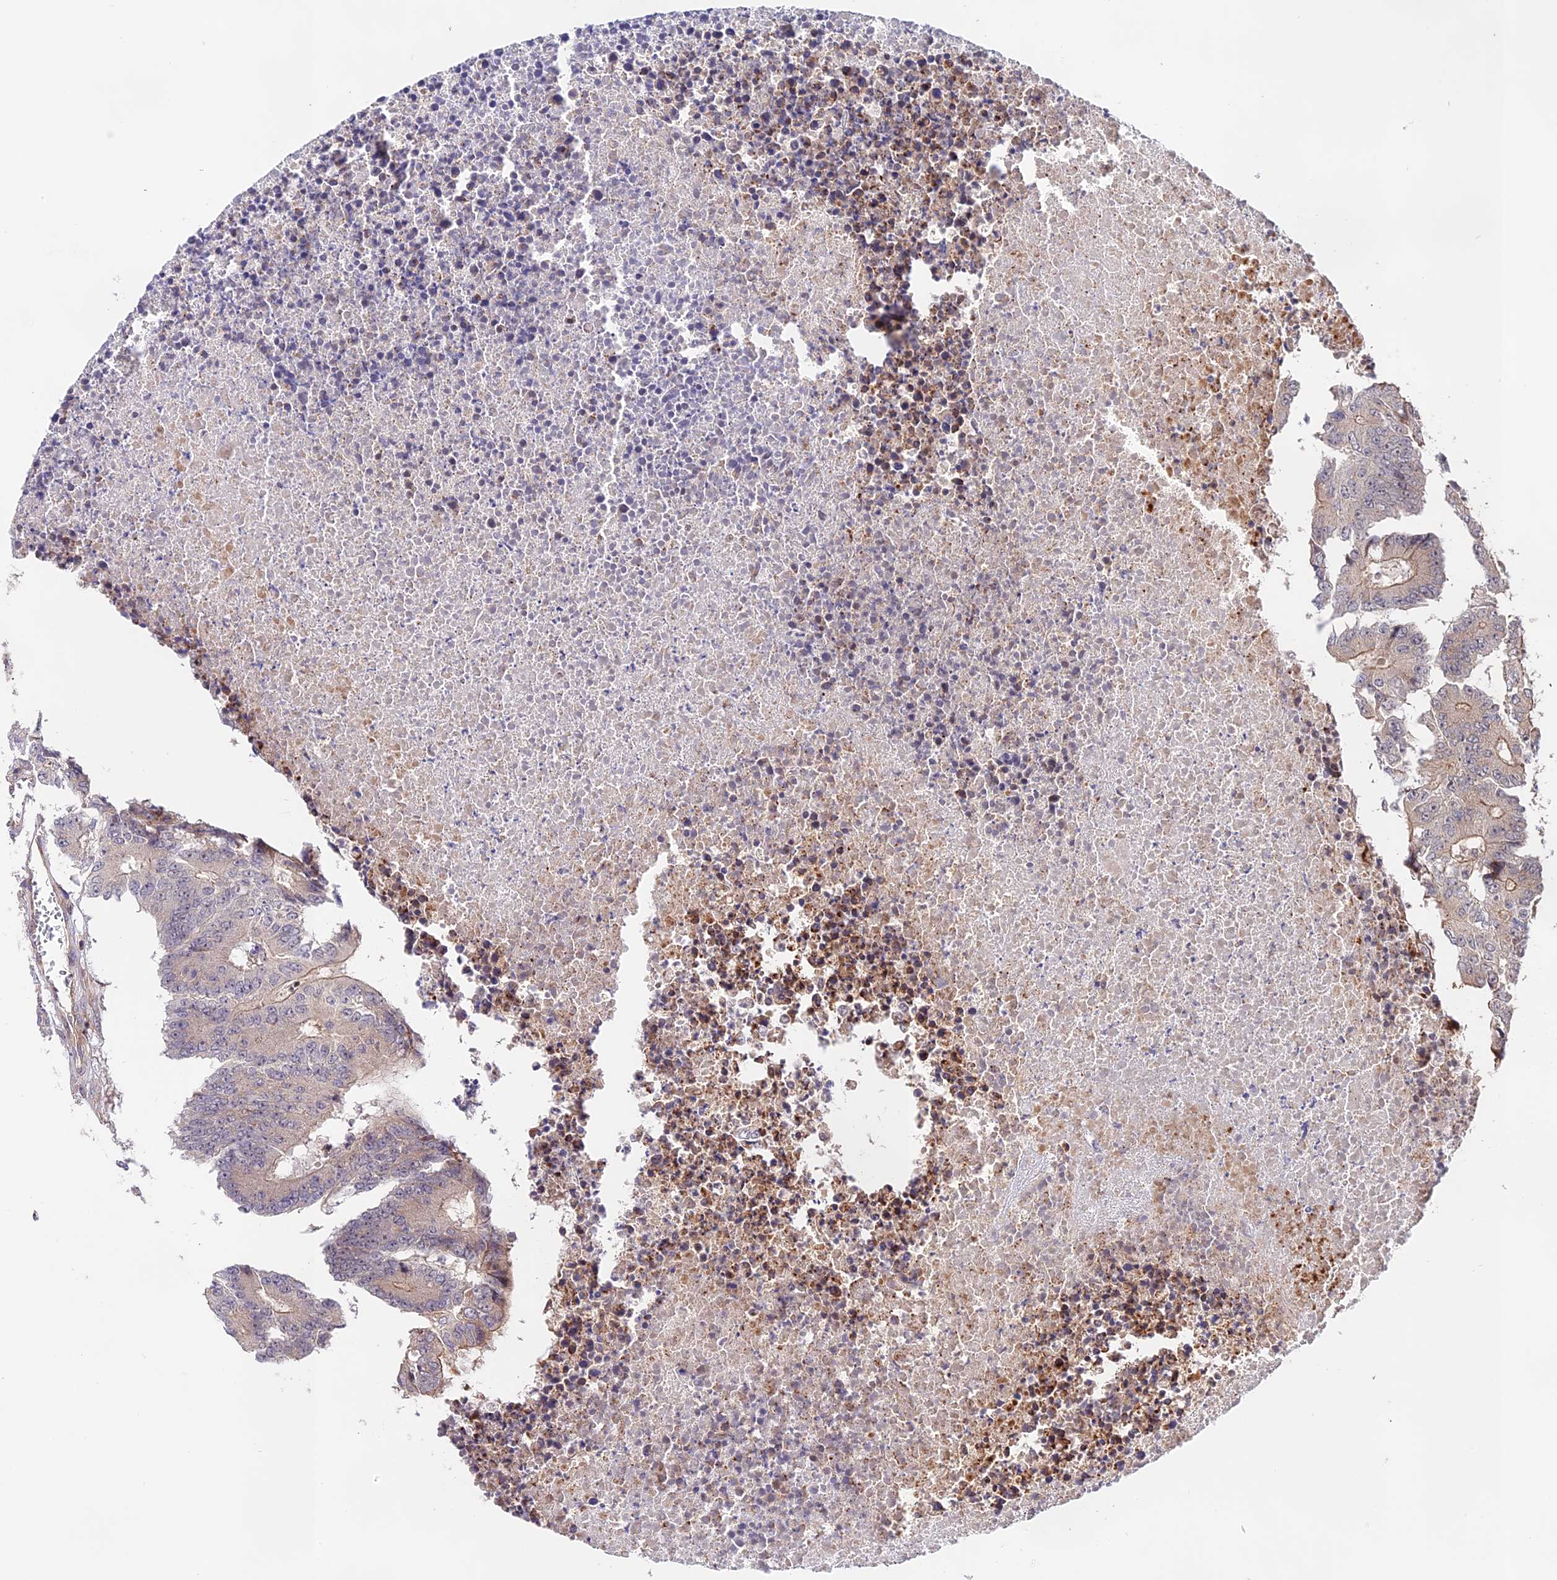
{"staining": {"intensity": "weak", "quantity": "<25%", "location": "cytoplasmic/membranous"}, "tissue": "colorectal cancer", "cell_type": "Tumor cells", "image_type": "cancer", "snomed": [{"axis": "morphology", "description": "Adenocarcinoma, NOS"}, {"axis": "topography", "description": "Colon"}], "caption": "DAB (3,3'-diaminobenzidine) immunohistochemical staining of adenocarcinoma (colorectal) demonstrates no significant staining in tumor cells.", "gene": "CACNA1H", "patient": {"sex": "male", "age": 87}}